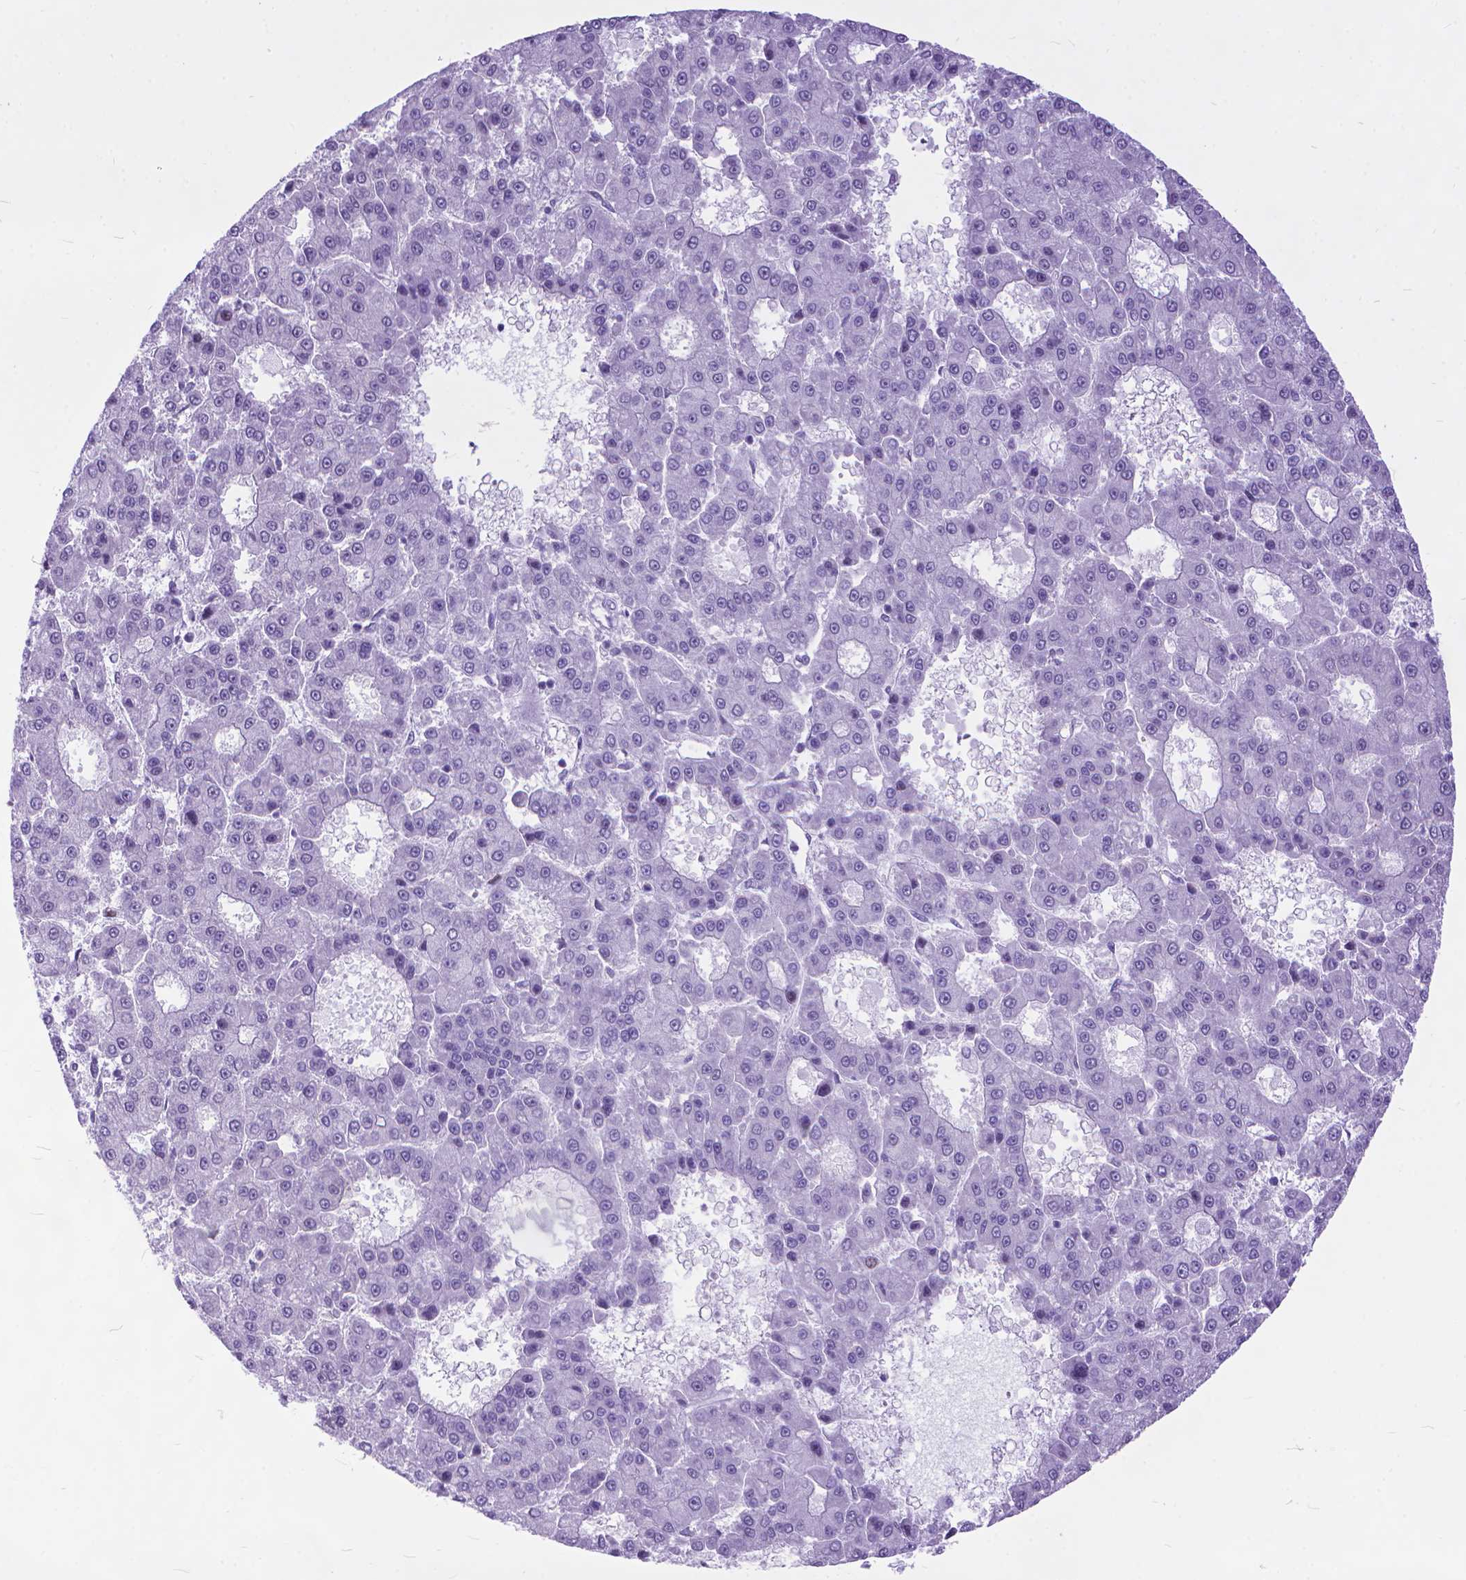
{"staining": {"intensity": "negative", "quantity": "none", "location": "none"}, "tissue": "liver cancer", "cell_type": "Tumor cells", "image_type": "cancer", "snomed": [{"axis": "morphology", "description": "Carcinoma, Hepatocellular, NOS"}, {"axis": "topography", "description": "Liver"}], "caption": "Liver cancer (hepatocellular carcinoma) stained for a protein using immunohistochemistry (IHC) demonstrates no expression tumor cells.", "gene": "POLE4", "patient": {"sex": "male", "age": 70}}